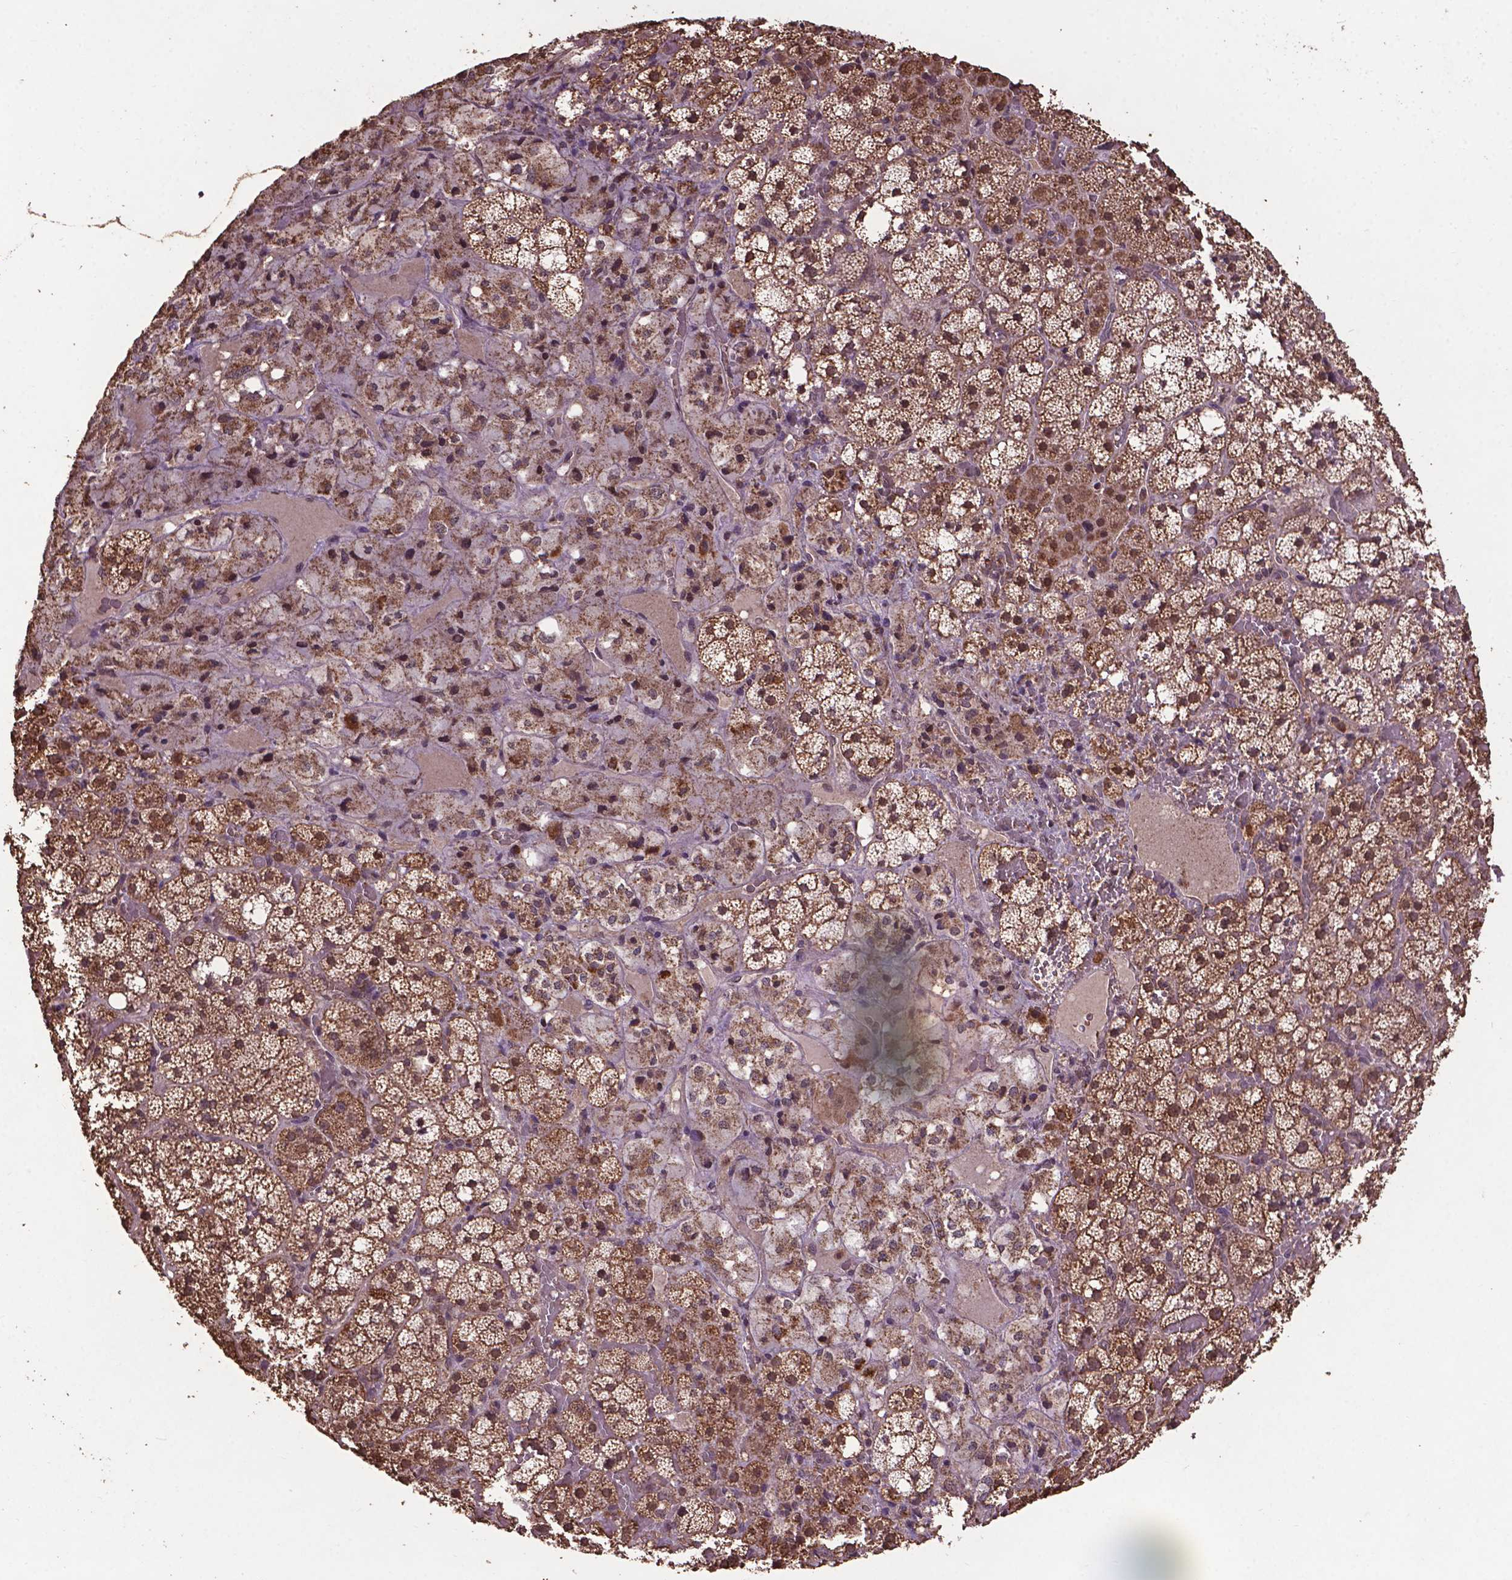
{"staining": {"intensity": "moderate", "quantity": ">75%", "location": "cytoplasmic/membranous,nuclear"}, "tissue": "adrenal gland", "cell_type": "Glandular cells", "image_type": "normal", "snomed": [{"axis": "morphology", "description": "Normal tissue, NOS"}, {"axis": "topography", "description": "Adrenal gland"}], "caption": "Moderate cytoplasmic/membranous,nuclear protein staining is seen in about >75% of glandular cells in adrenal gland. (DAB (3,3'-diaminobenzidine) = brown stain, brightfield microscopy at high magnification).", "gene": "DCAF1", "patient": {"sex": "male", "age": 53}}